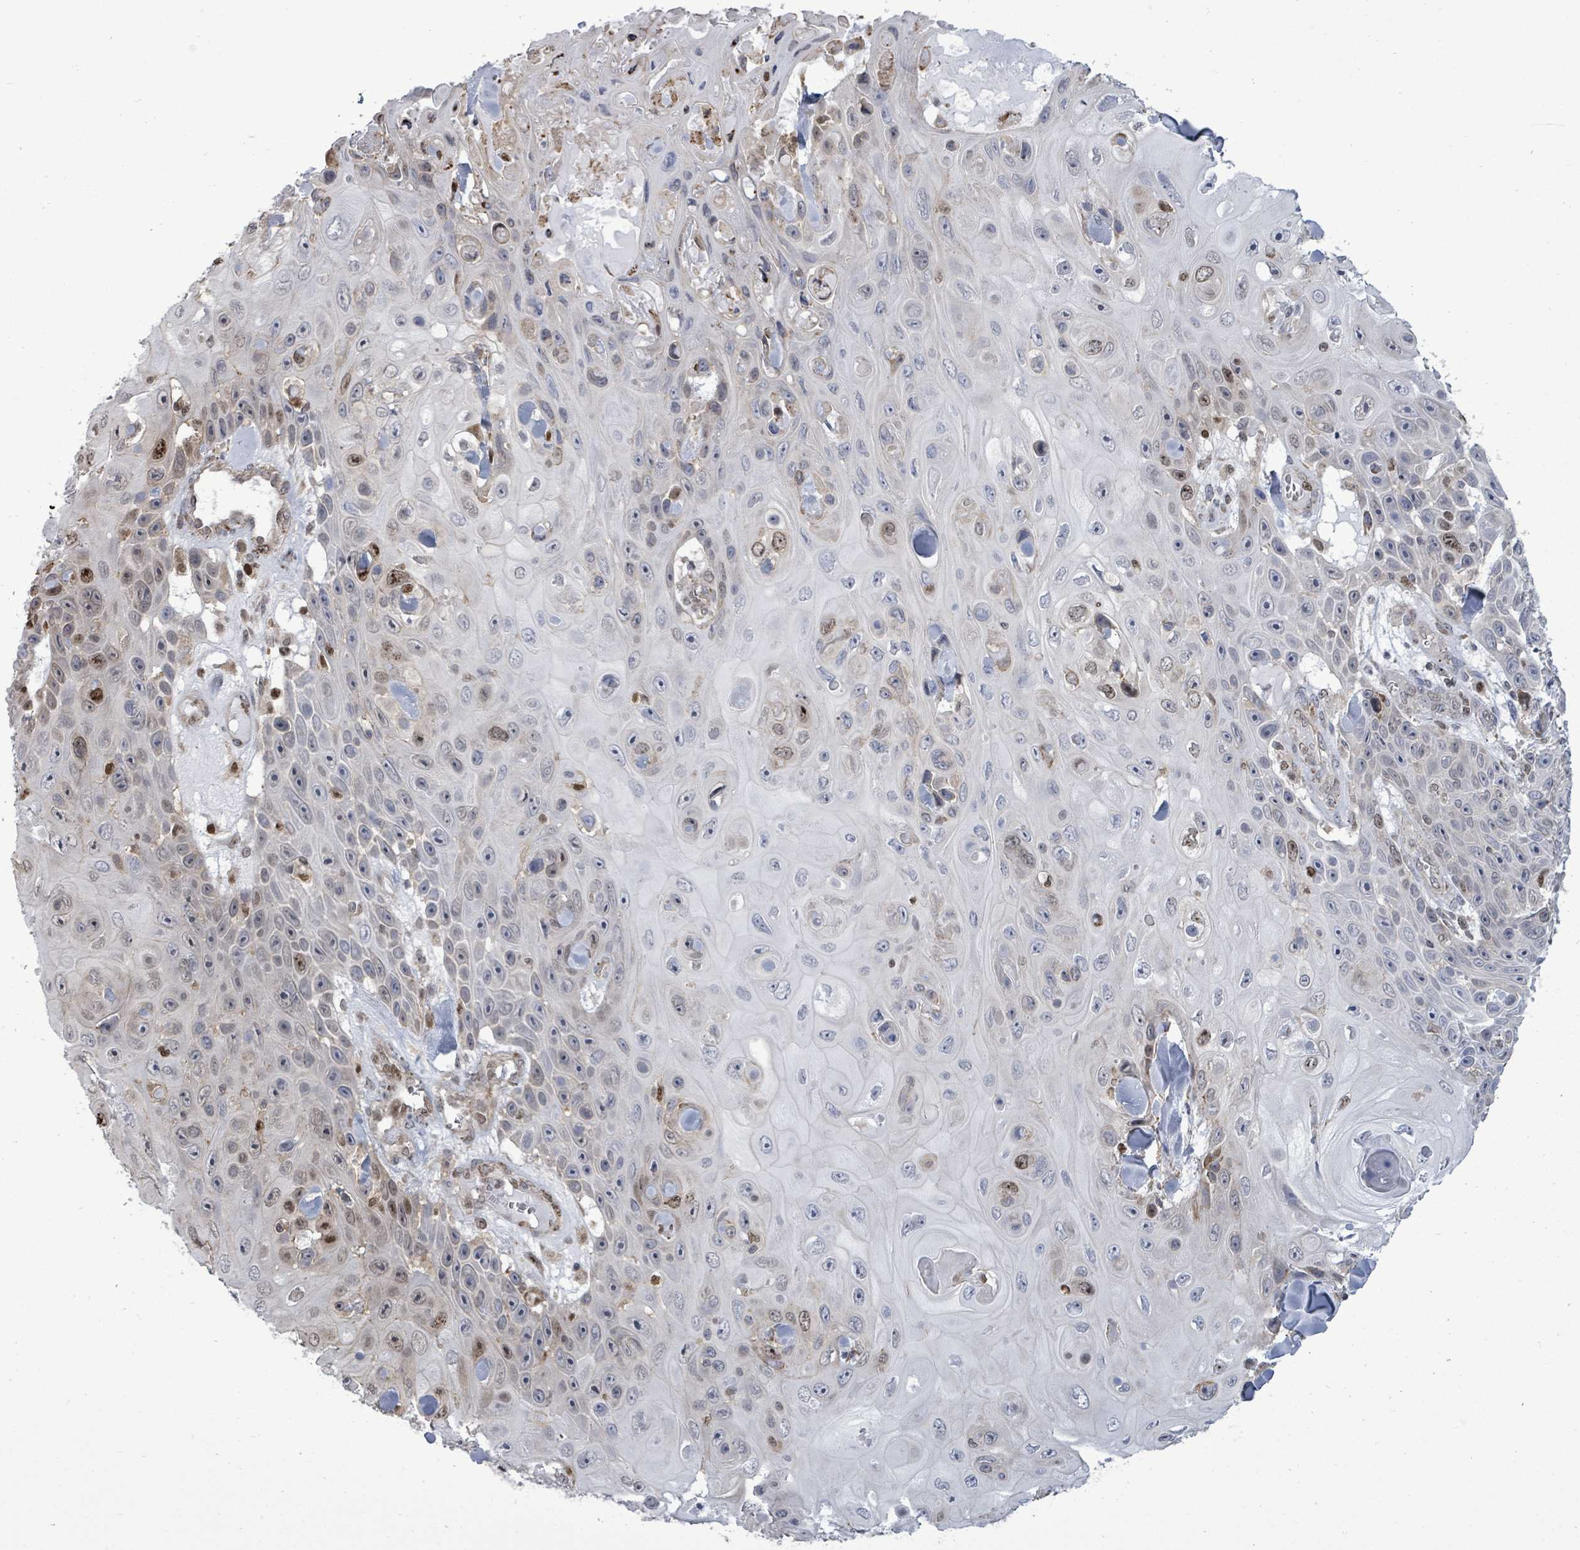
{"staining": {"intensity": "moderate", "quantity": "<25%", "location": "nuclear"}, "tissue": "skin cancer", "cell_type": "Tumor cells", "image_type": "cancer", "snomed": [{"axis": "morphology", "description": "Squamous cell carcinoma, NOS"}, {"axis": "topography", "description": "Skin"}], "caption": "Immunohistochemical staining of human skin cancer (squamous cell carcinoma) demonstrates low levels of moderate nuclear protein expression in approximately <25% of tumor cells.", "gene": "PAPSS1", "patient": {"sex": "male", "age": 82}}